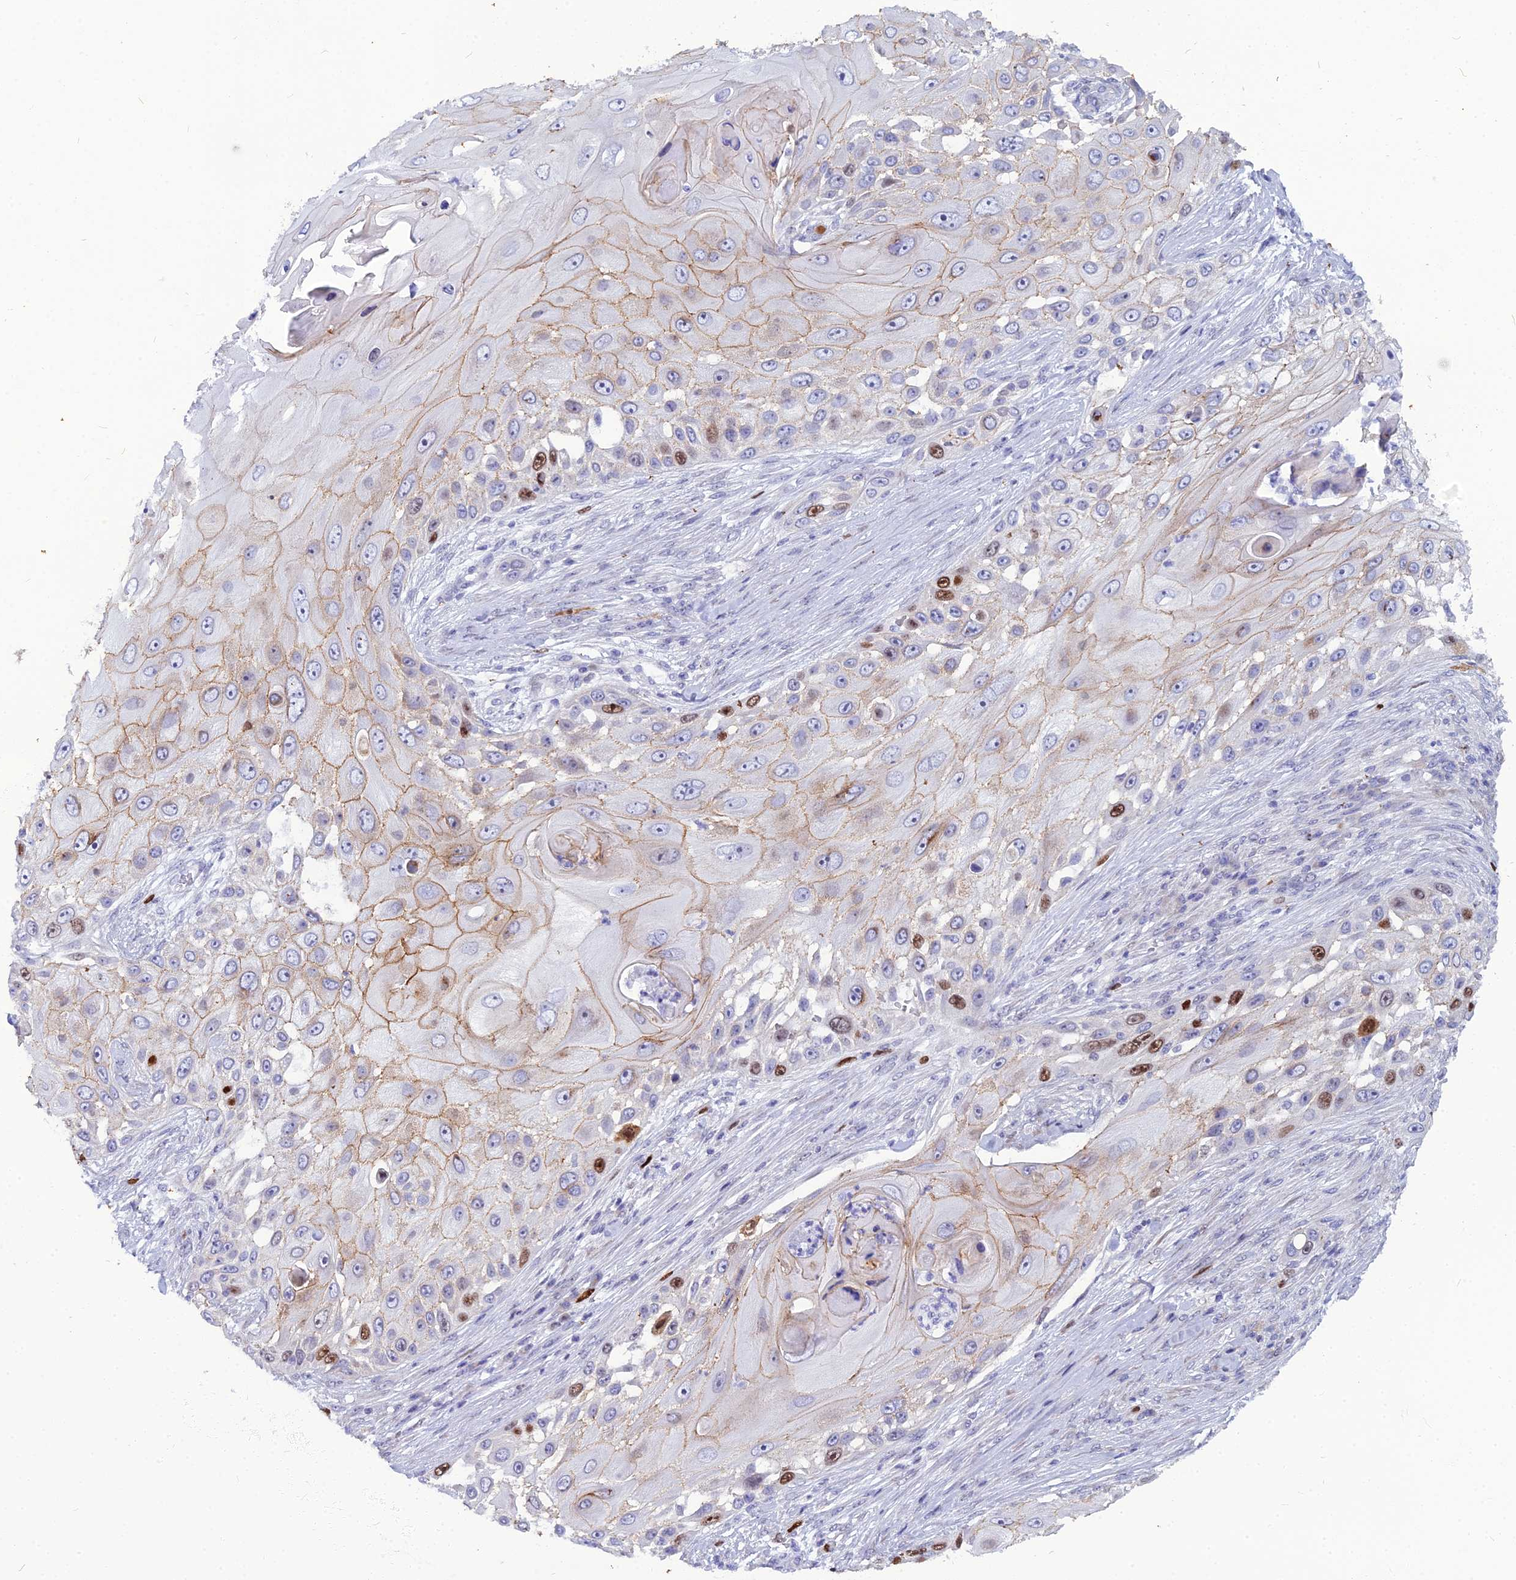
{"staining": {"intensity": "strong", "quantity": "<25%", "location": "cytoplasmic/membranous,nuclear"}, "tissue": "skin cancer", "cell_type": "Tumor cells", "image_type": "cancer", "snomed": [{"axis": "morphology", "description": "Squamous cell carcinoma, NOS"}, {"axis": "topography", "description": "Skin"}], "caption": "Tumor cells demonstrate medium levels of strong cytoplasmic/membranous and nuclear expression in approximately <25% of cells in squamous cell carcinoma (skin).", "gene": "NUSAP1", "patient": {"sex": "female", "age": 44}}